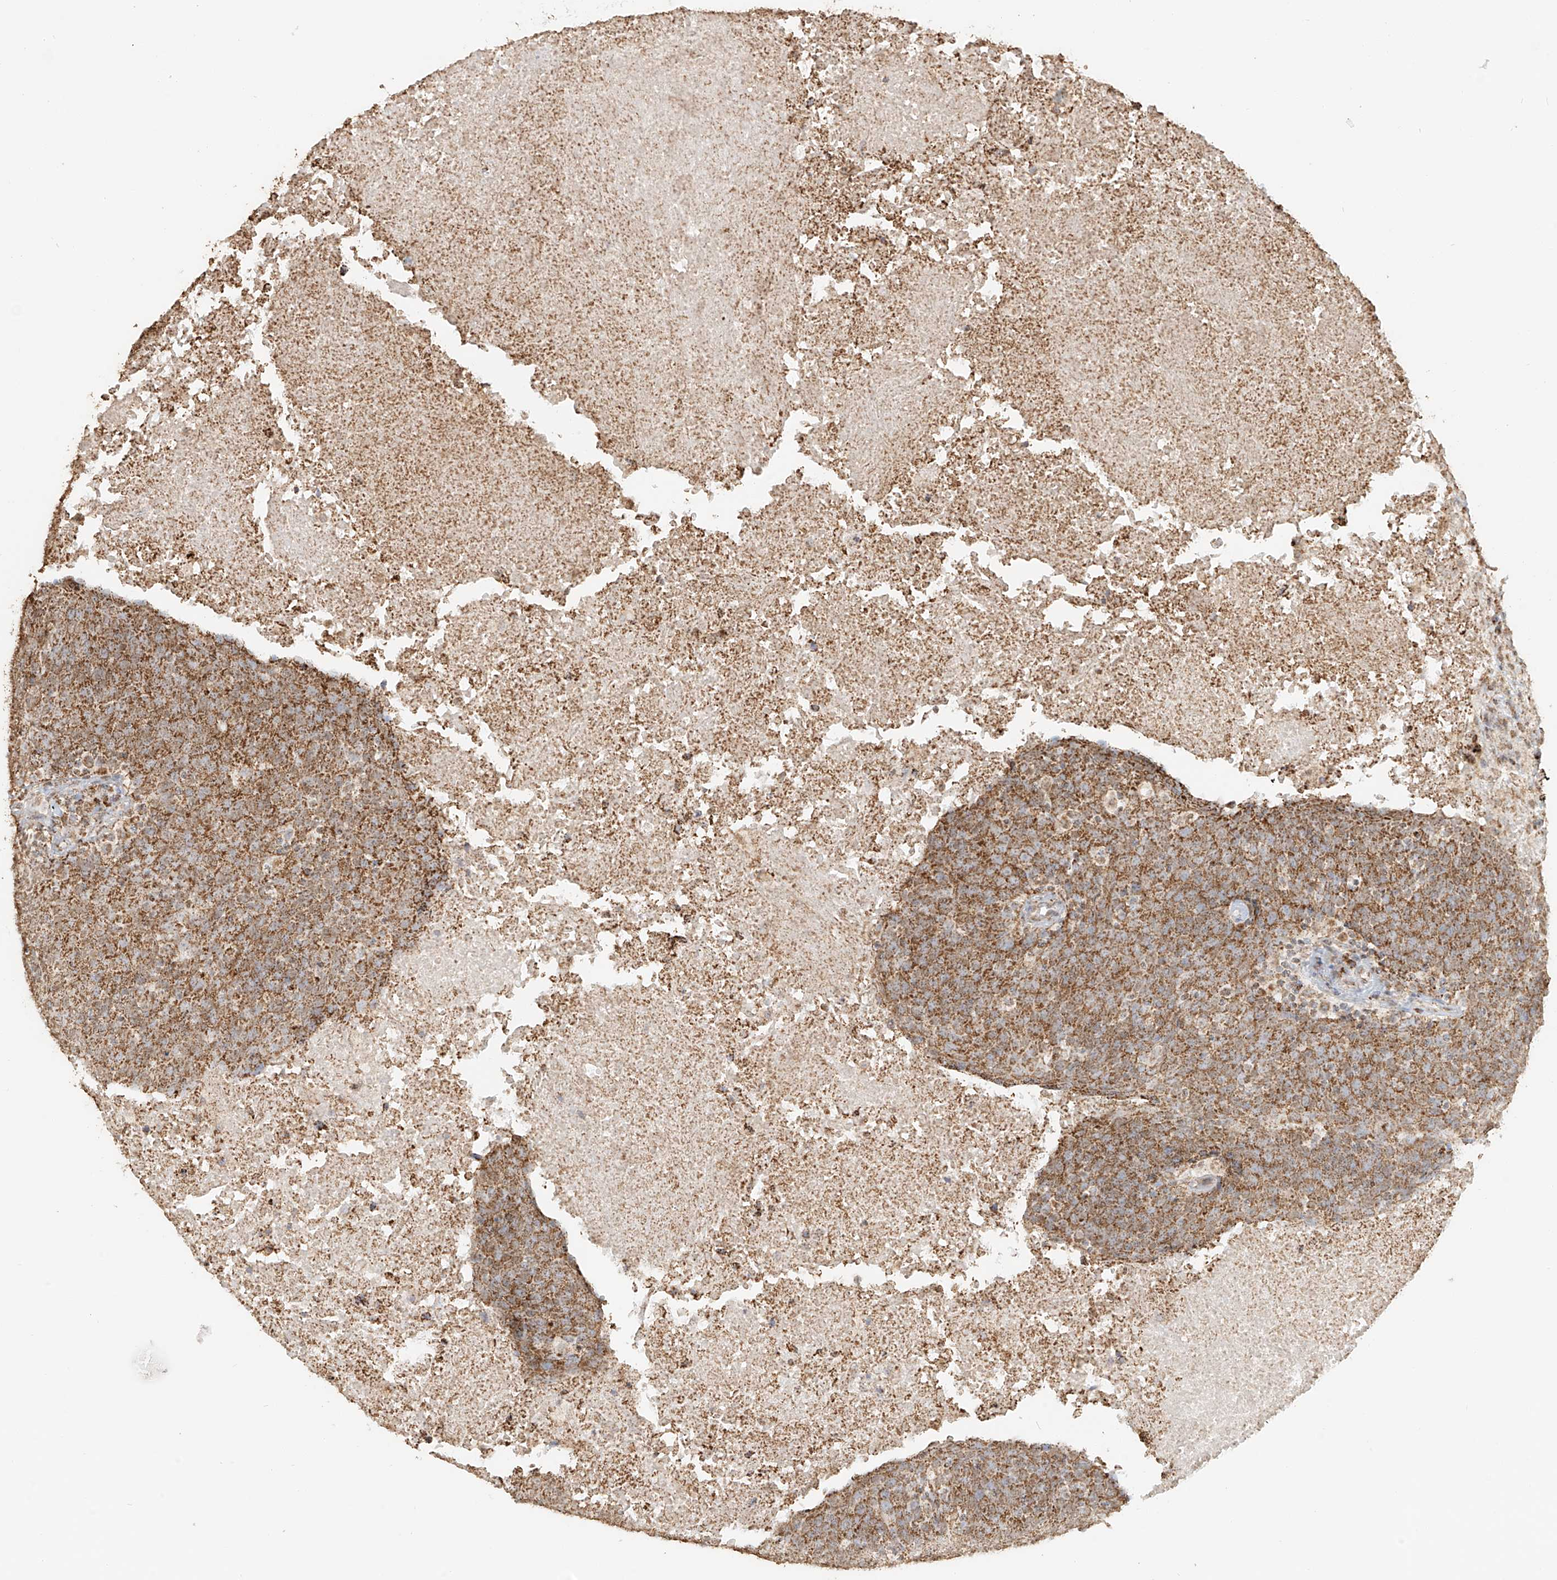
{"staining": {"intensity": "moderate", "quantity": ">75%", "location": "cytoplasmic/membranous"}, "tissue": "head and neck cancer", "cell_type": "Tumor cells", "image_type": "cancer", "snomed": [{"axis": "morphology", "description": "Squamous cell carcinoma, NOS"}, {"axis": "morphology", "description": "Squamous cell carcinoma, metastatic, NOS"}, {"axis": "topography", "description": "Lymph node"}, {"axis": "topography", "description": "Head-Neck"}], "caption": "Tumor cells show moderate cytoplasmic/membranous staining in approximately >75% of cells in head and neck cancer (metastatic squamous cell carcinoma).", "gene": "MIPEP", "patient": {"sex": "male", "age": 62}}